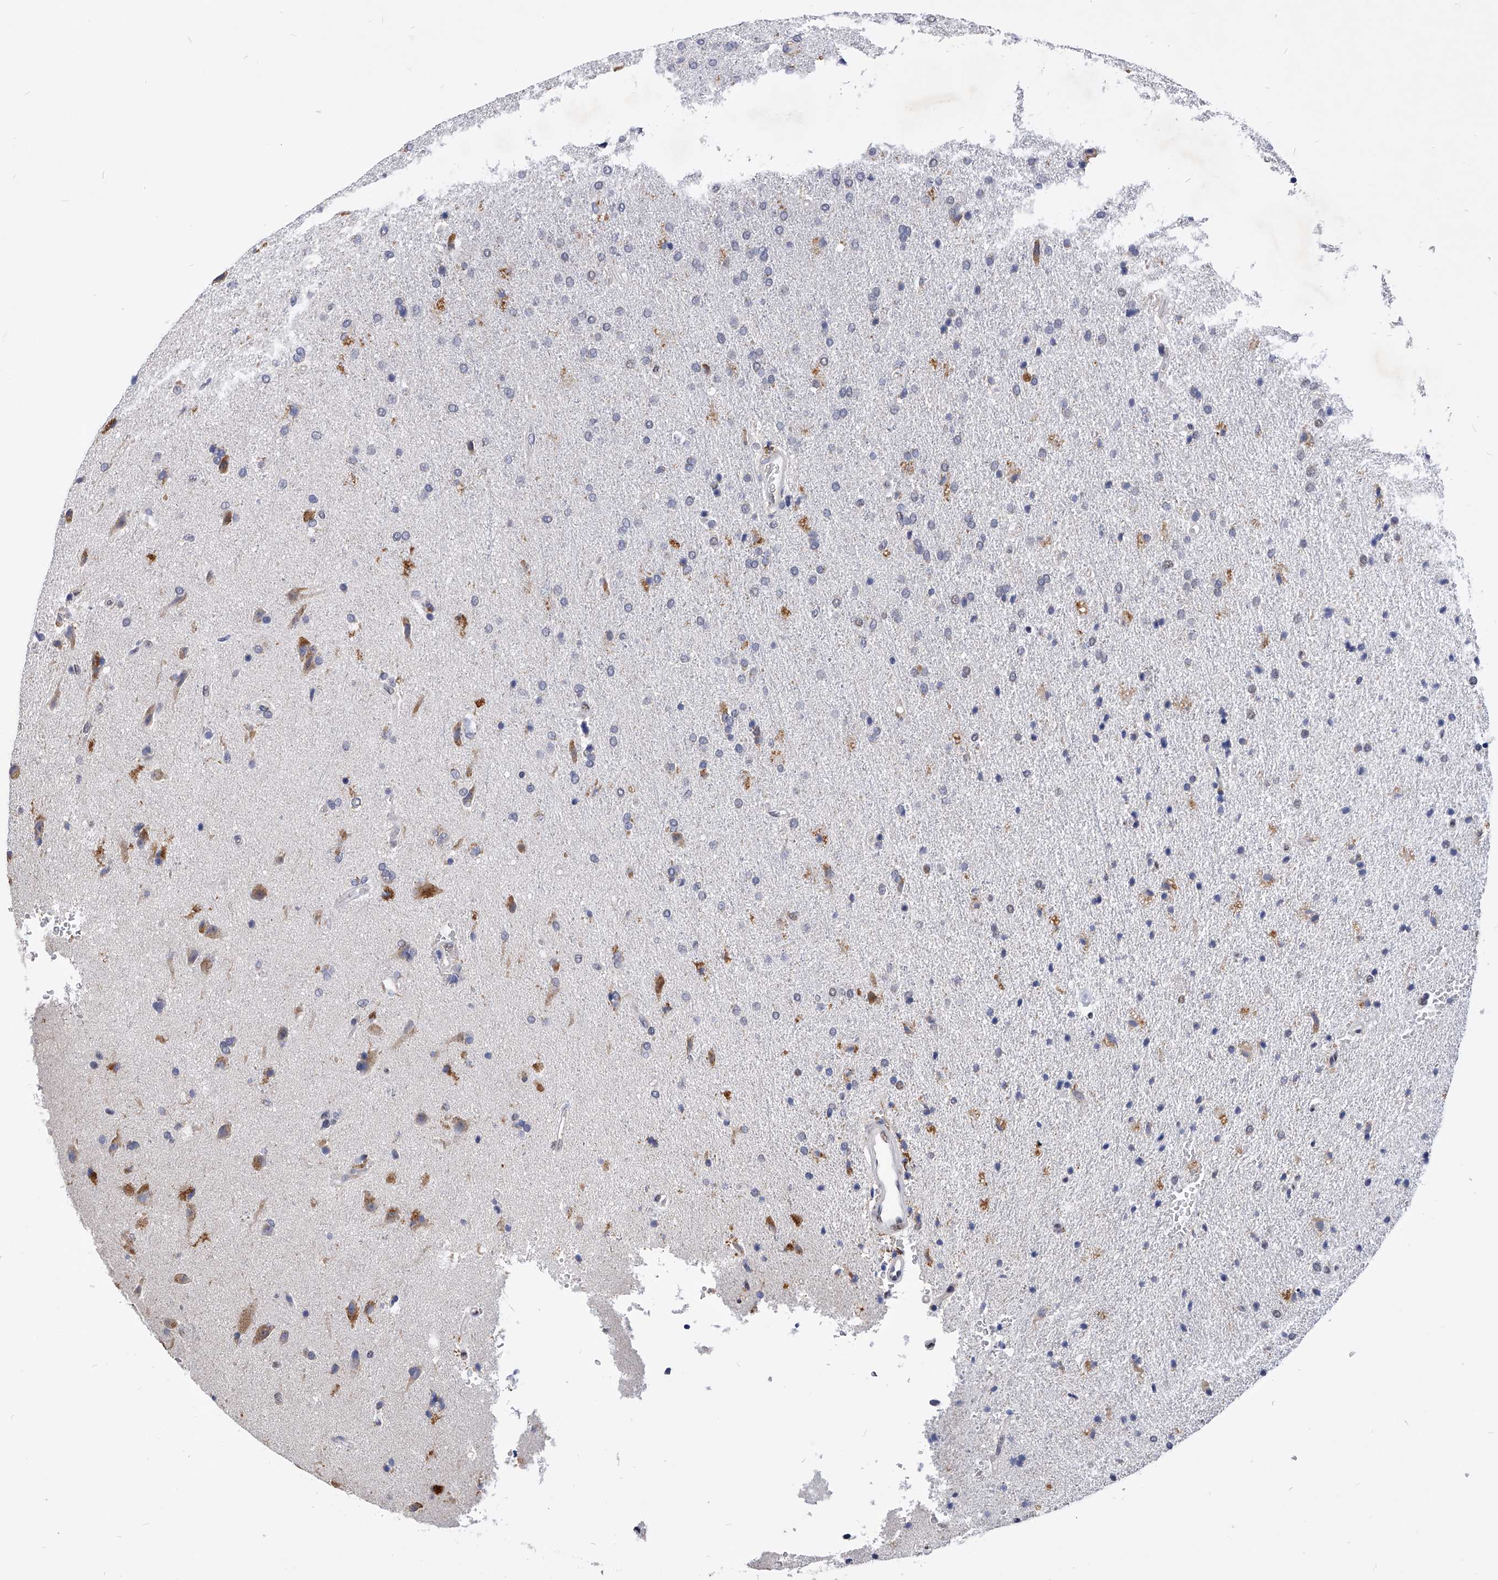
{"staining": {"intensity": "negative", "quantity": "none", "location": "none"}, "tissue": "glioma", "cell_type": "Tumor cells", "image_type": "cancer", "snomed": [{"axis": "morphology", "description": "Glioma, malignant, High grade"}, {"axis": "topography", "description": "Brain"}], "caption": "DAB (3,3'-diaminobenzidine) immunohistochemical staining of human high-grade glioma (malignant) exhibits no significant expression in tumor cells. (Immunohistochemistry (ihc), brightfield microscopy, high magnification).", "gene": "ZNF529", "patient": {"sex": "male", "age": 72}}